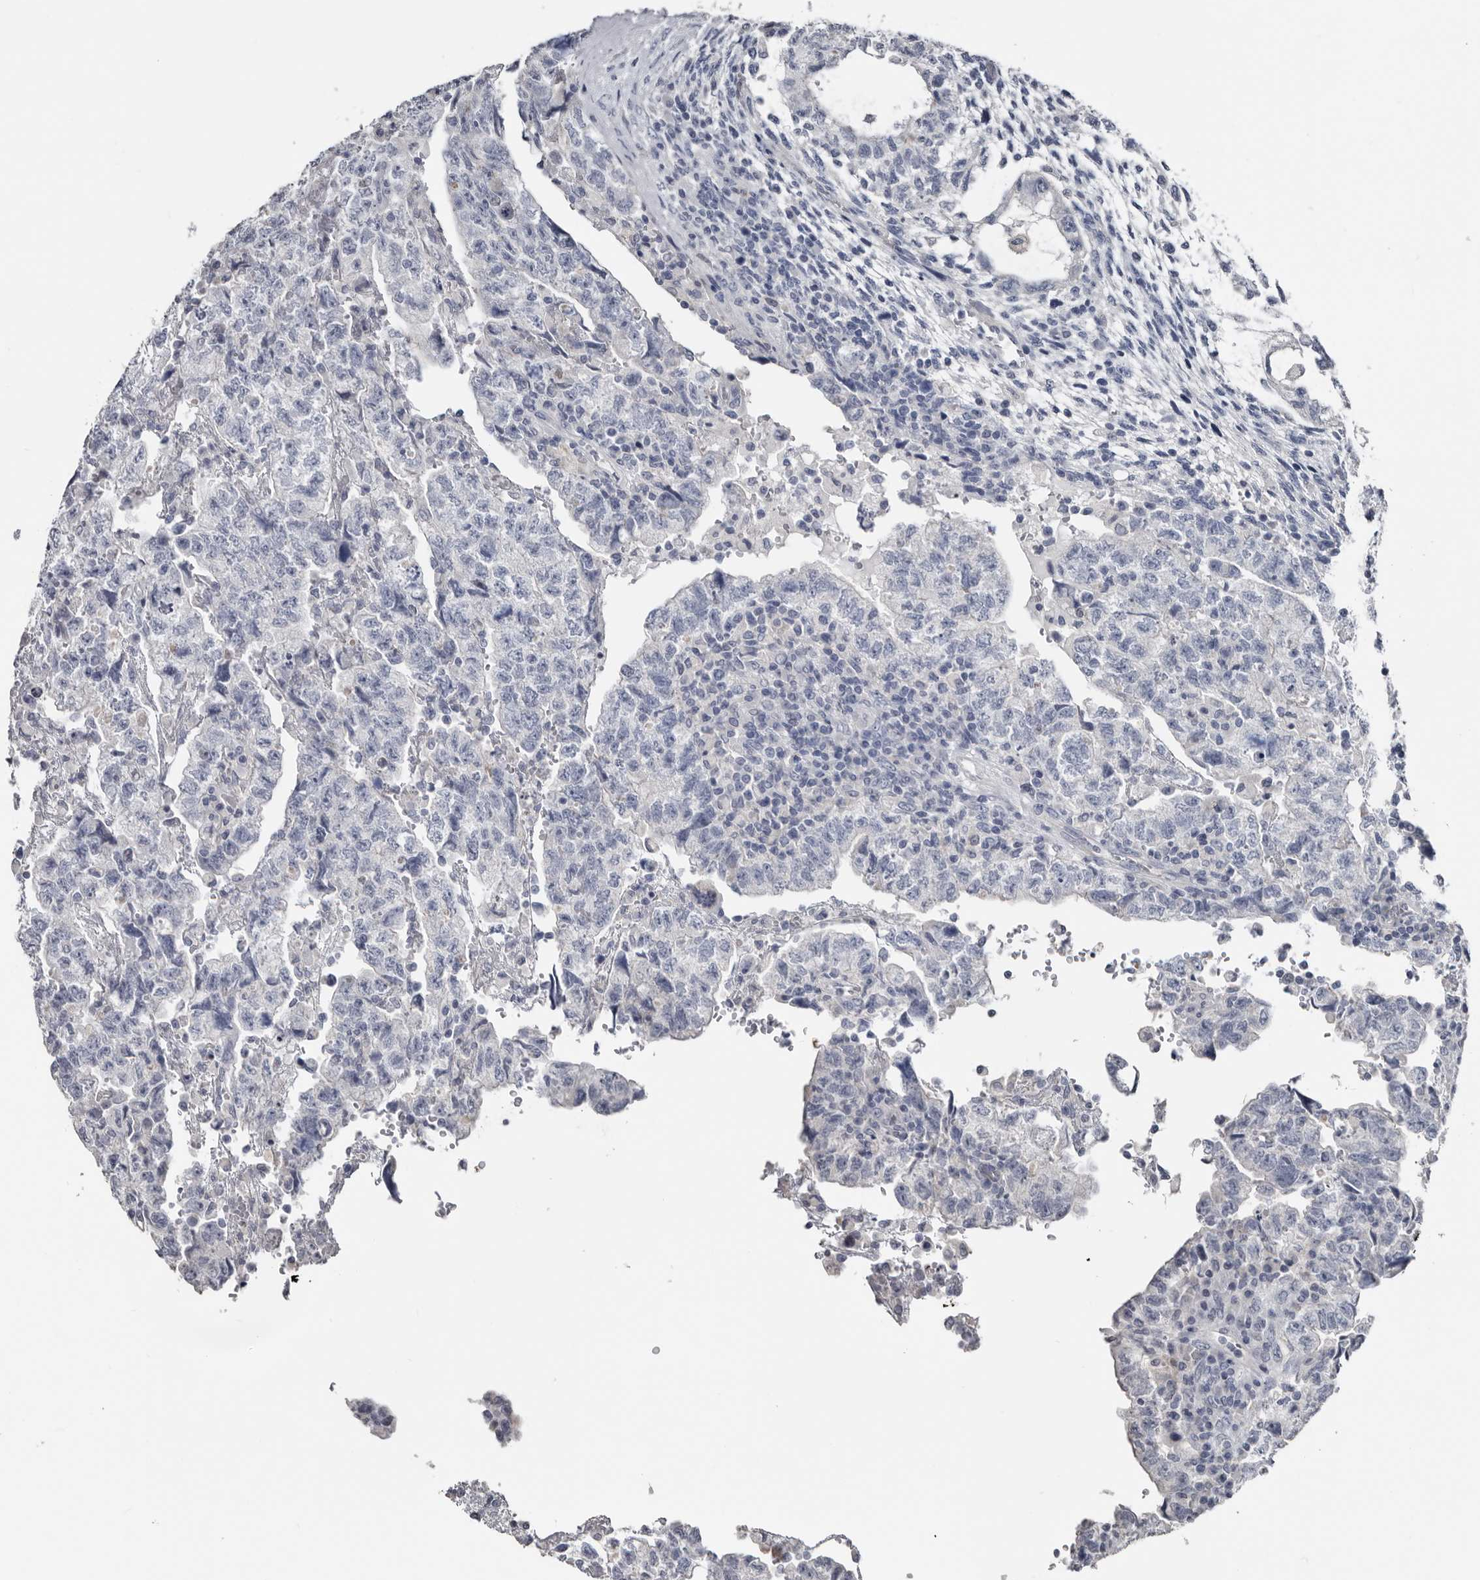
{"staining": {"intensity": "negative", "quantity": "none", "location": "none"}, "tissue": "testis cancer", "cell_type": "Tumor cells", "image_type": "cancer", "snomed": [{"axis": "morphology", "description": "Normal tissue, NOS"}, {"axis": "morphology", "description": "Carcinoma, Embryonal, NOS"}, {"axis": "topography", "description": "Testis"}], "caption": "Immunohistochemical staining of human embryonal carcinoma (testis) demonstrates no significant staining in tumor cells.", "gene": "FABP7", "patient": {"sex": "male", "age": 36}}